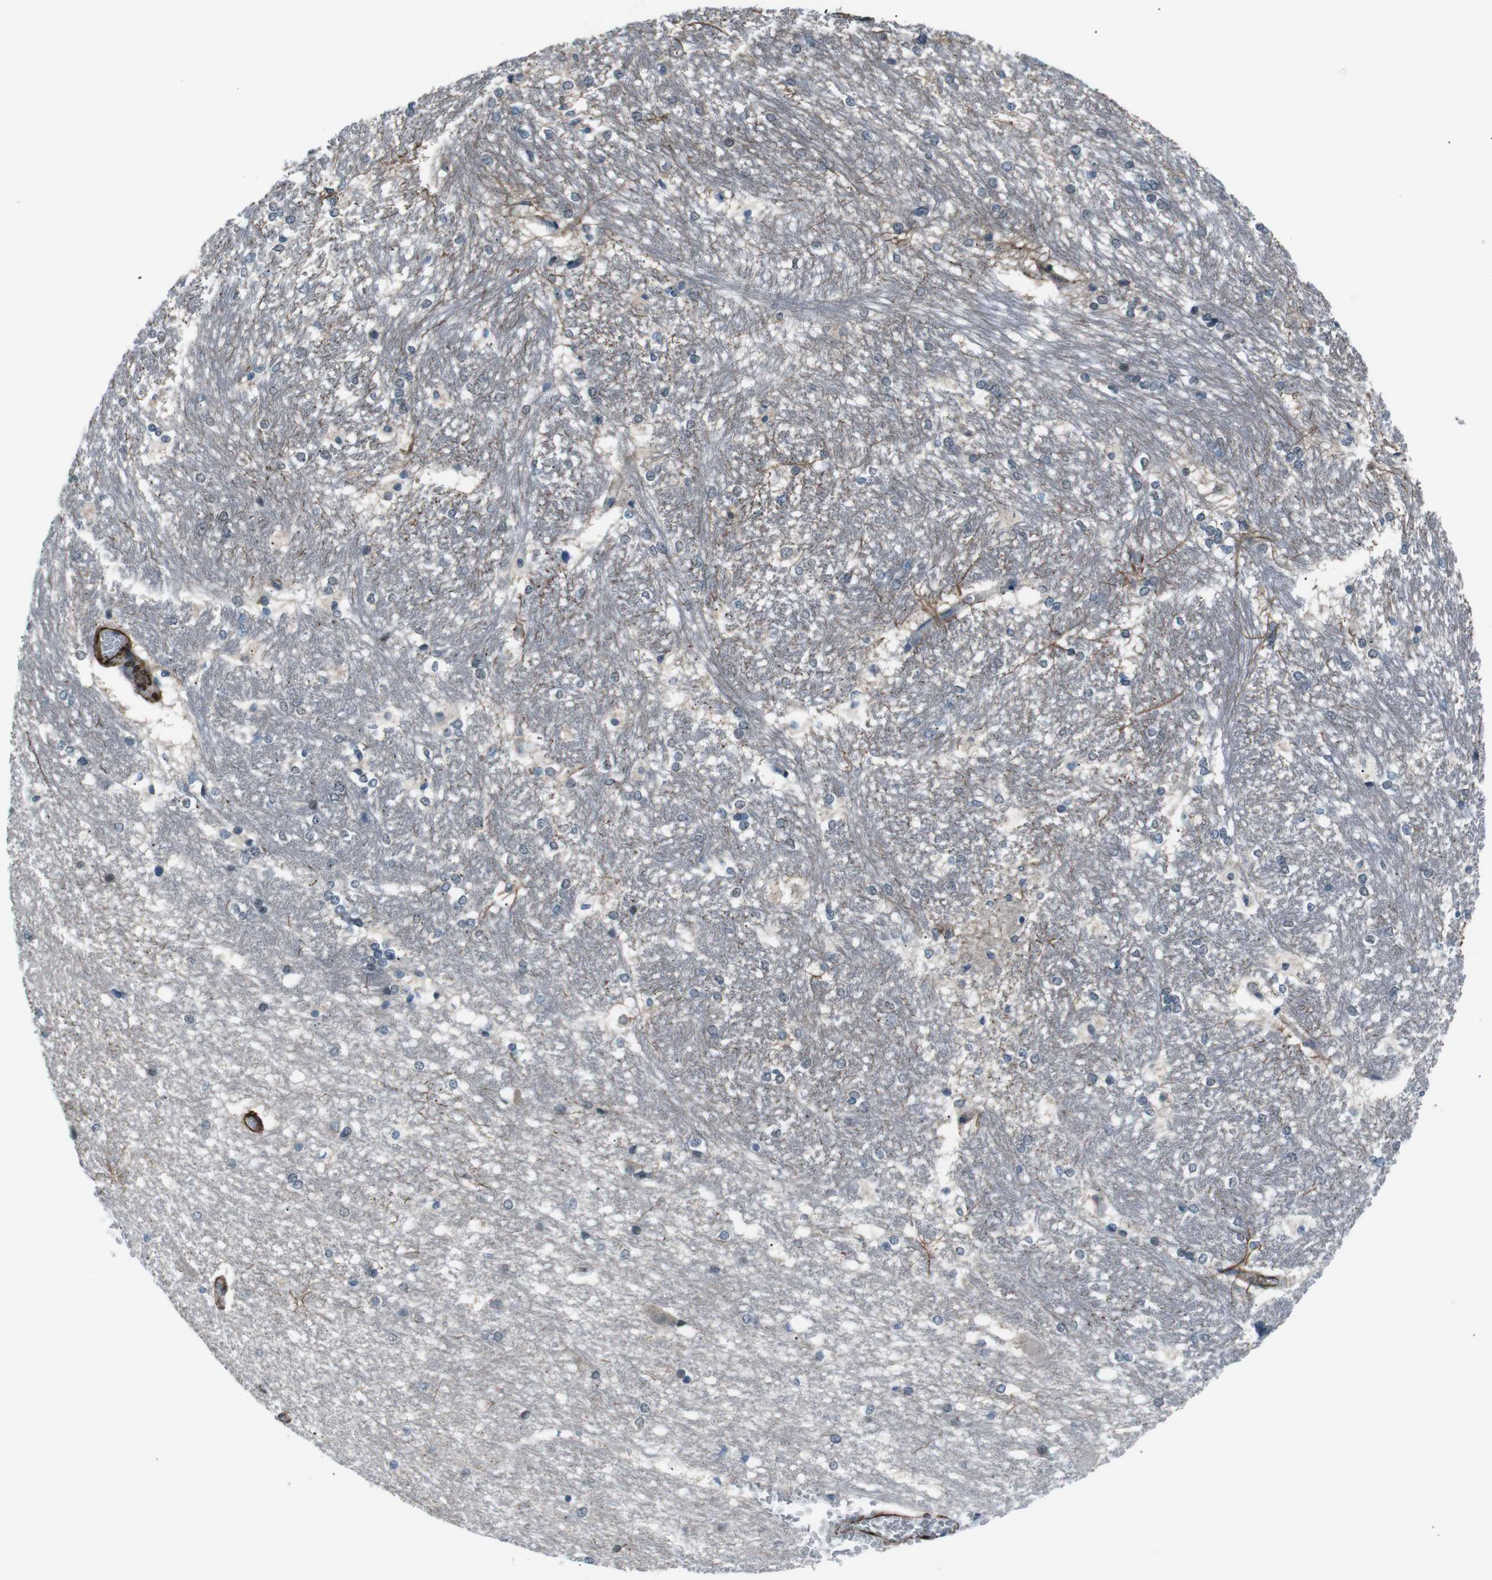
{"staining": {"intensity": "negative", "quantity": "none", "location": "none"}, "tissue": "hippocampus", "cell_type": "Glial cells", "image_type": "normal", "snomed": [{"axis": "morphology", "description": "Normal tissue, NOS"}, {"axis": "topography", "description": "Hippocampus"}], "caption": "Immunohistochemical staining of unremarkable hippocampus demonstrates no significant staining in glial cells. The staining was performed using DAB (3,3'-diaminobenzidine) to visualize the protein expression in brown, while the nuclei were stained in blue with hematoxylin (Magnification: 20x).", "gene": "PDLIM5", "patient": {"sex": "female", "age": 19}}